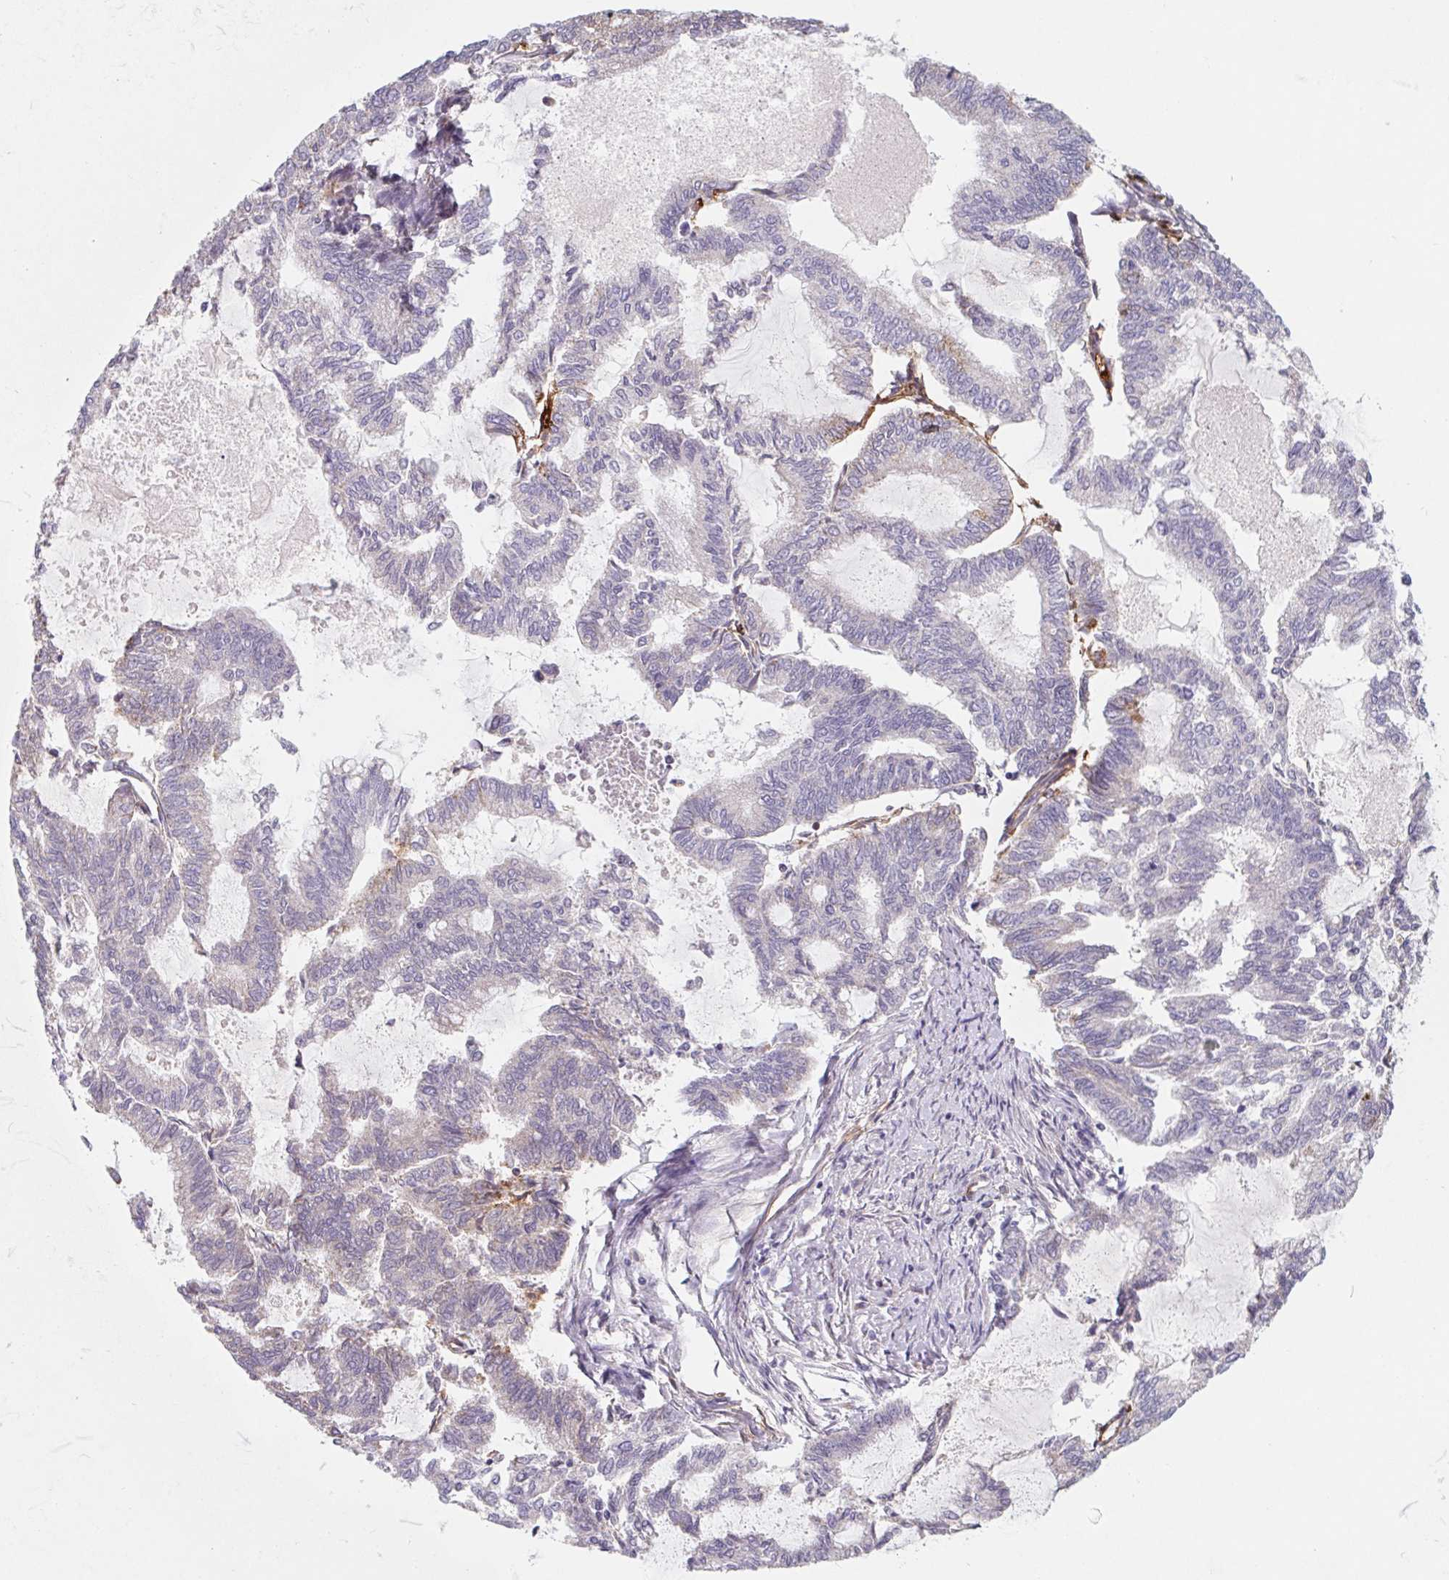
{"staining": {"intensity": "negative", "quantity": "none", "location": "none"}, "tissue": "endometrial cancer", "cell_type": "Tumor cells", "image_type": "cancer", "snomed": [{"axis": "morphology", "description": "Adenocarcinoma, NOS"}, {"axis": "topography", "description": "Endometrium"}], "caption": "This histopathology image is of adenocarcinoma (endometrial) stained with immunohistochemistry (IHC) to label a protein in brown with the nuclei are counter-stained blue. There is no positivity in tumor cells.", "gene": "LPA", "patient": {"sex": "female", "age": 79}}